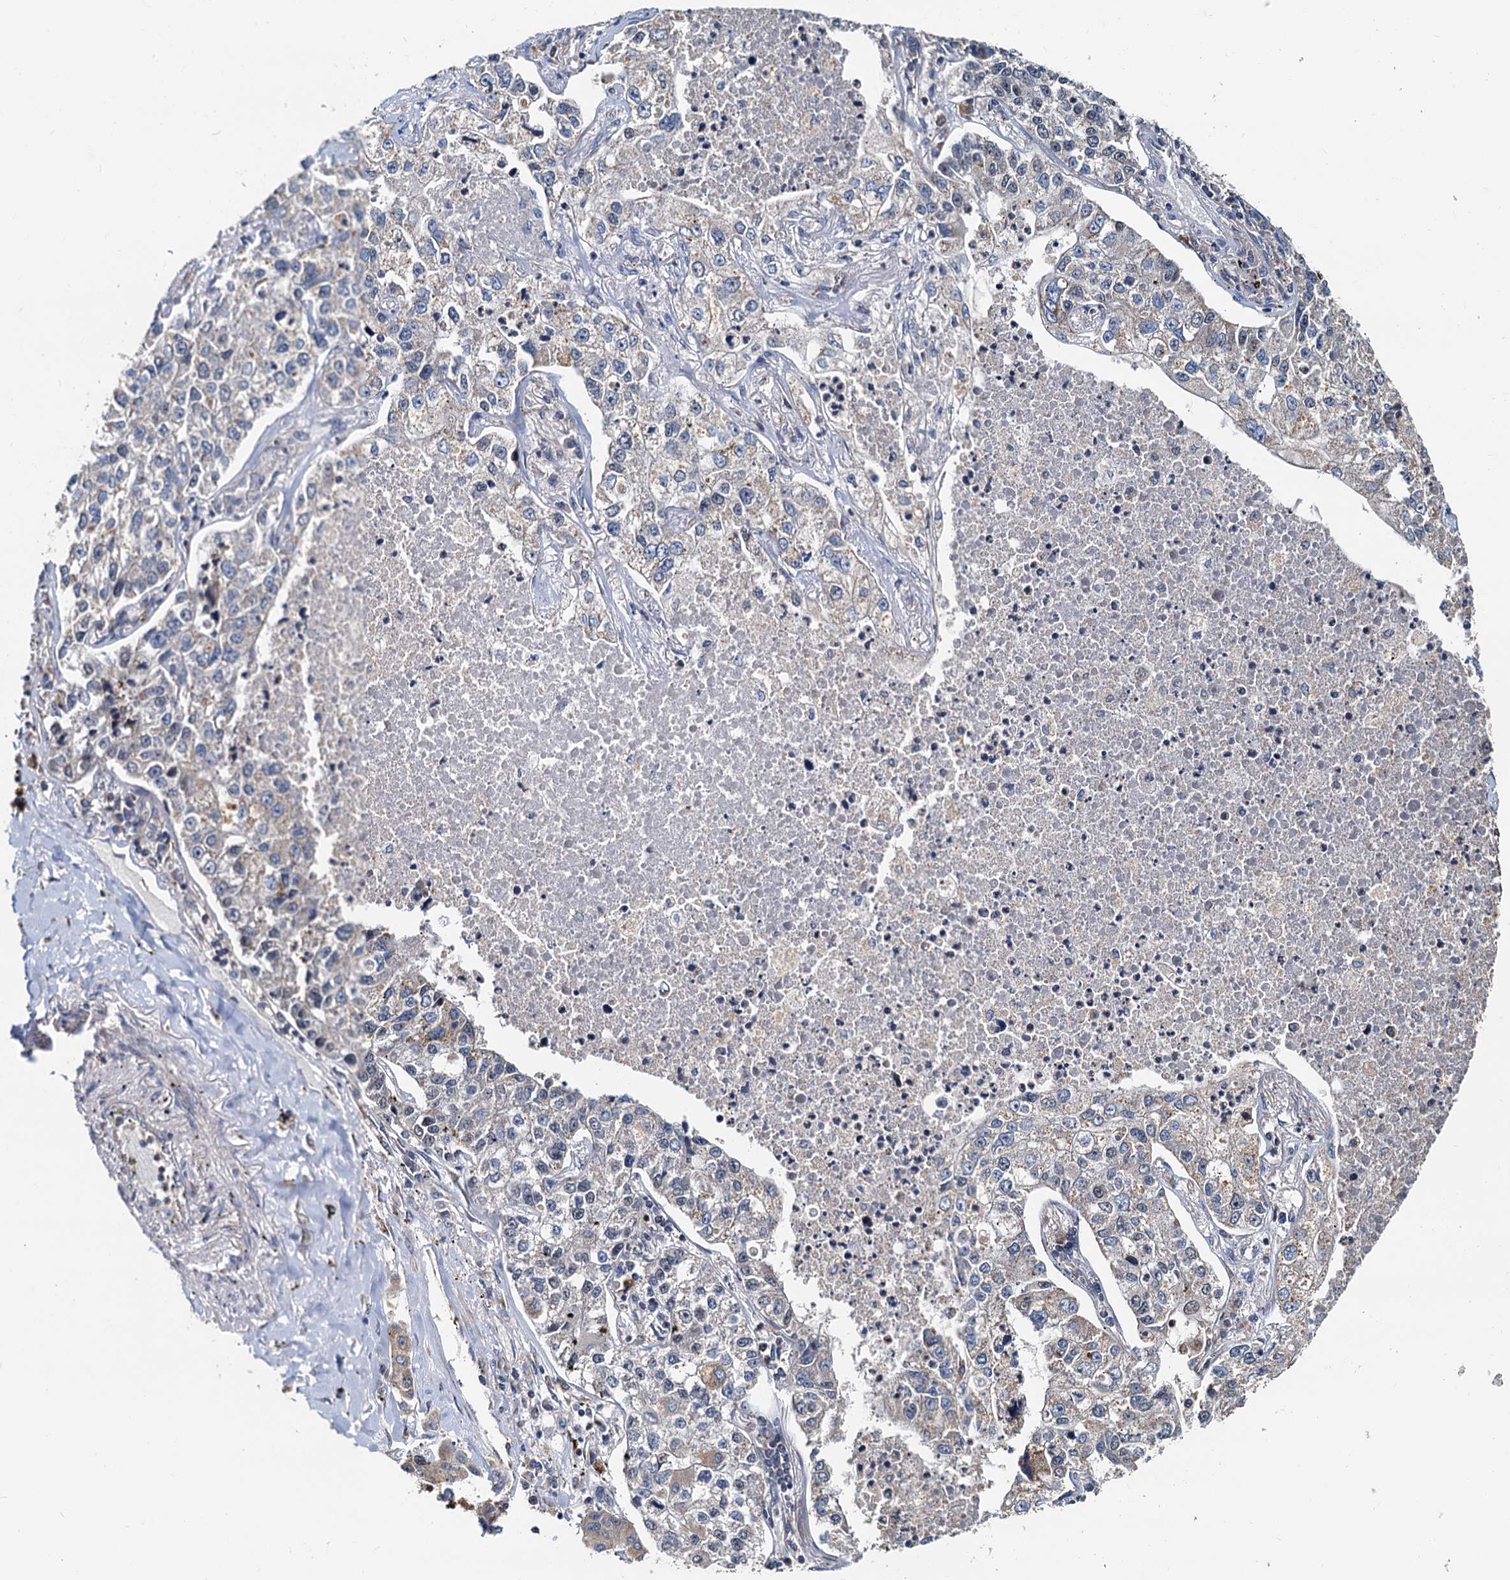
{"staining": {"intensity": "weak", "quantity": "<25%", "location": "cytoplasmic/membranous"}, "tissue": "lung cancer", "cell_type": "Tumor cells", "image_type": "cancer", "snomed": [{"axis": "morphology", "description": "Adenocarcinoma, NOS"}, {"axis": "topography", "description": "Lung"}], "caption": "Immunohistochemistry (IHC) photomicrograph of neoplastic tissue: adenocarcinoma (lung) stained with DAB reveals no significant protein staining in tumor cells. (DAB IHC with hematoxylin counter stain).", "gene": "MCMBP", "patient": {"sex": "male", "age": 49}}